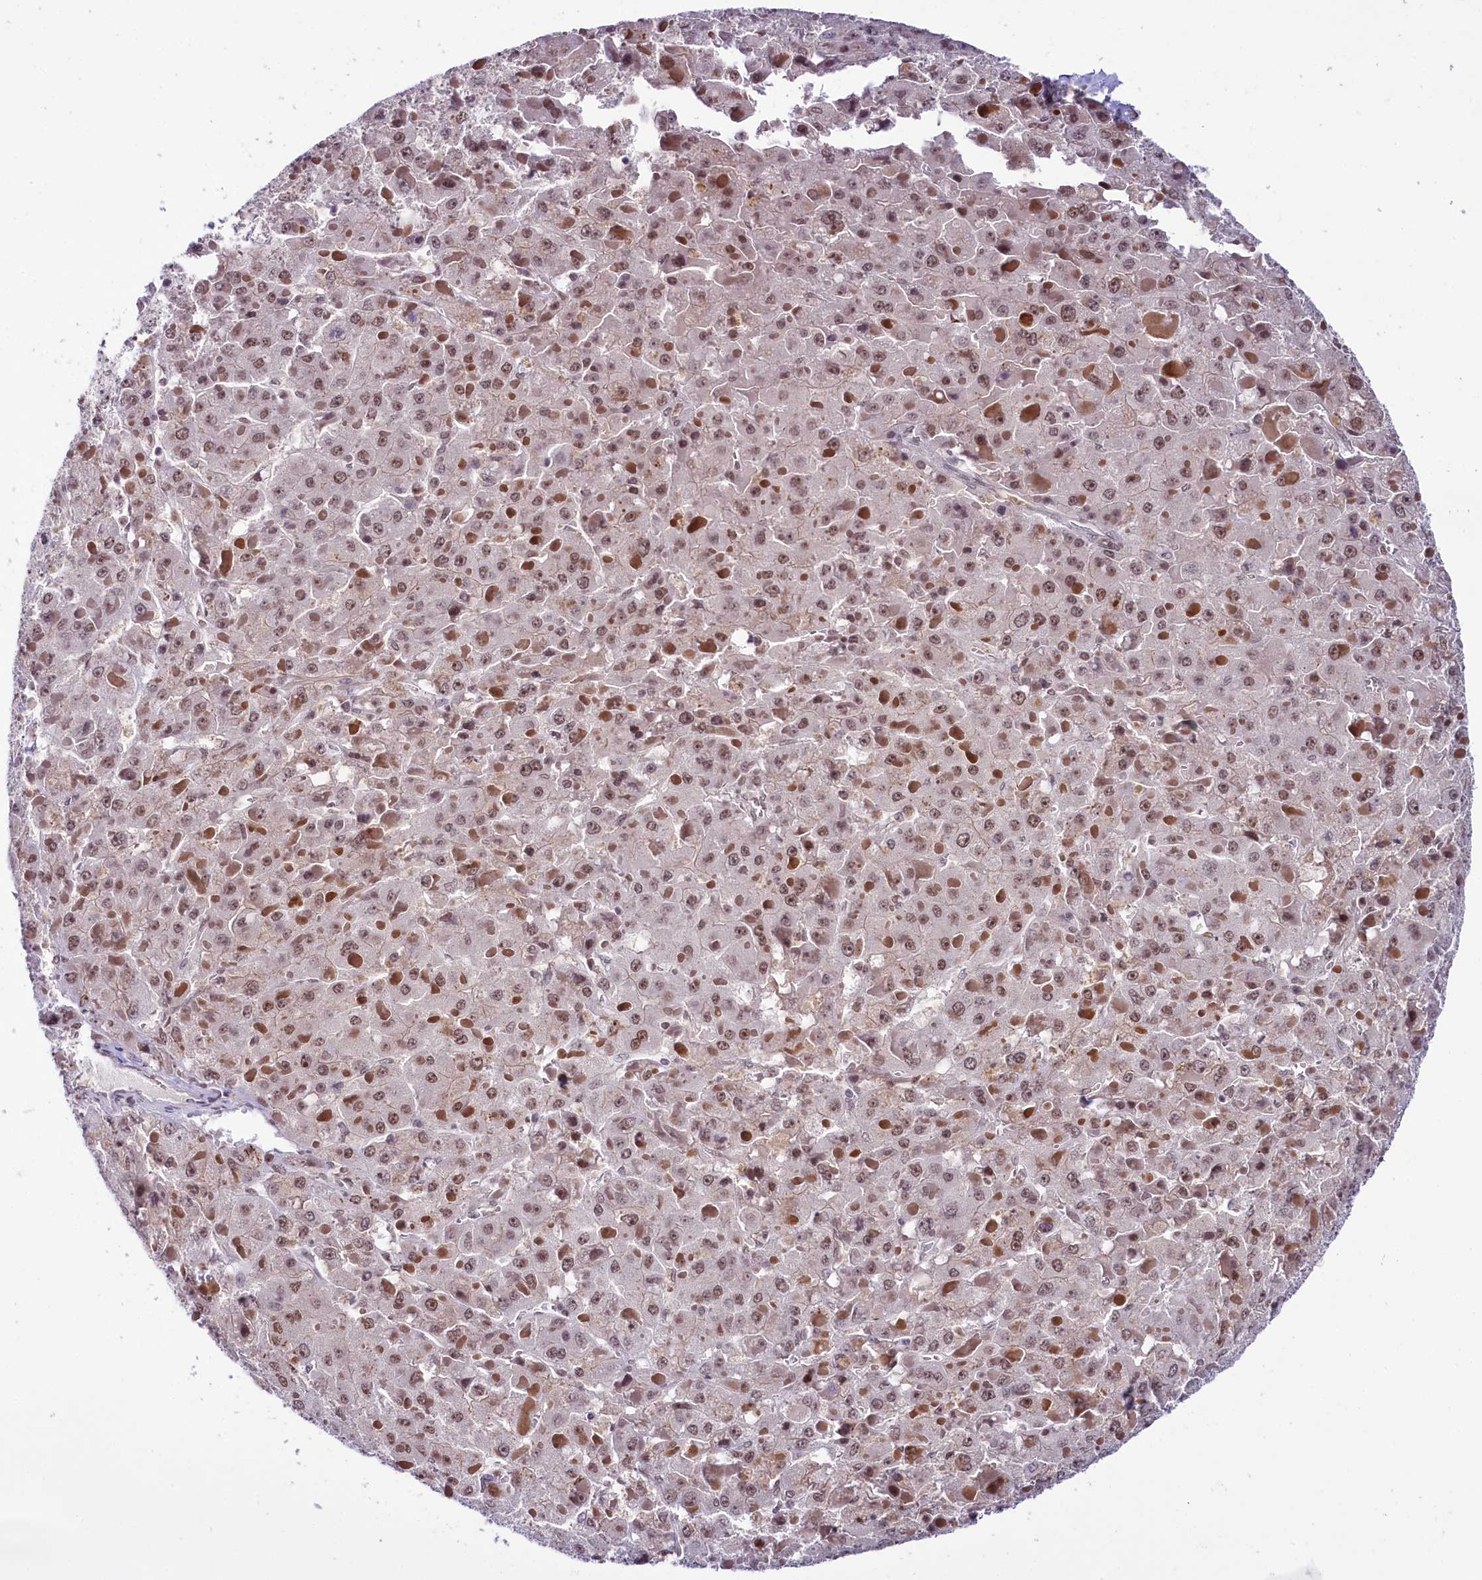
{"staining": {"intensity": "moderate", "quantity": ">75%", "location": "nuclear"}, "tissue": "liver cancer", "cell_type": "Tumor cells", "image_type": "cancer", "snomed": [{"axis": "morphology", "description": "Carcinoma, Hepatocellular, NOS"}, {"axis": "topography", "description": "Liver"}], "caption": "There is medium levels of moderate nuclear positivity in tumor cells of liver cancer, as demonstrated by immunohistochemical staining (brown color).", "gene": "SCAF11", "patient": {"sex": "female", "age": 73}}